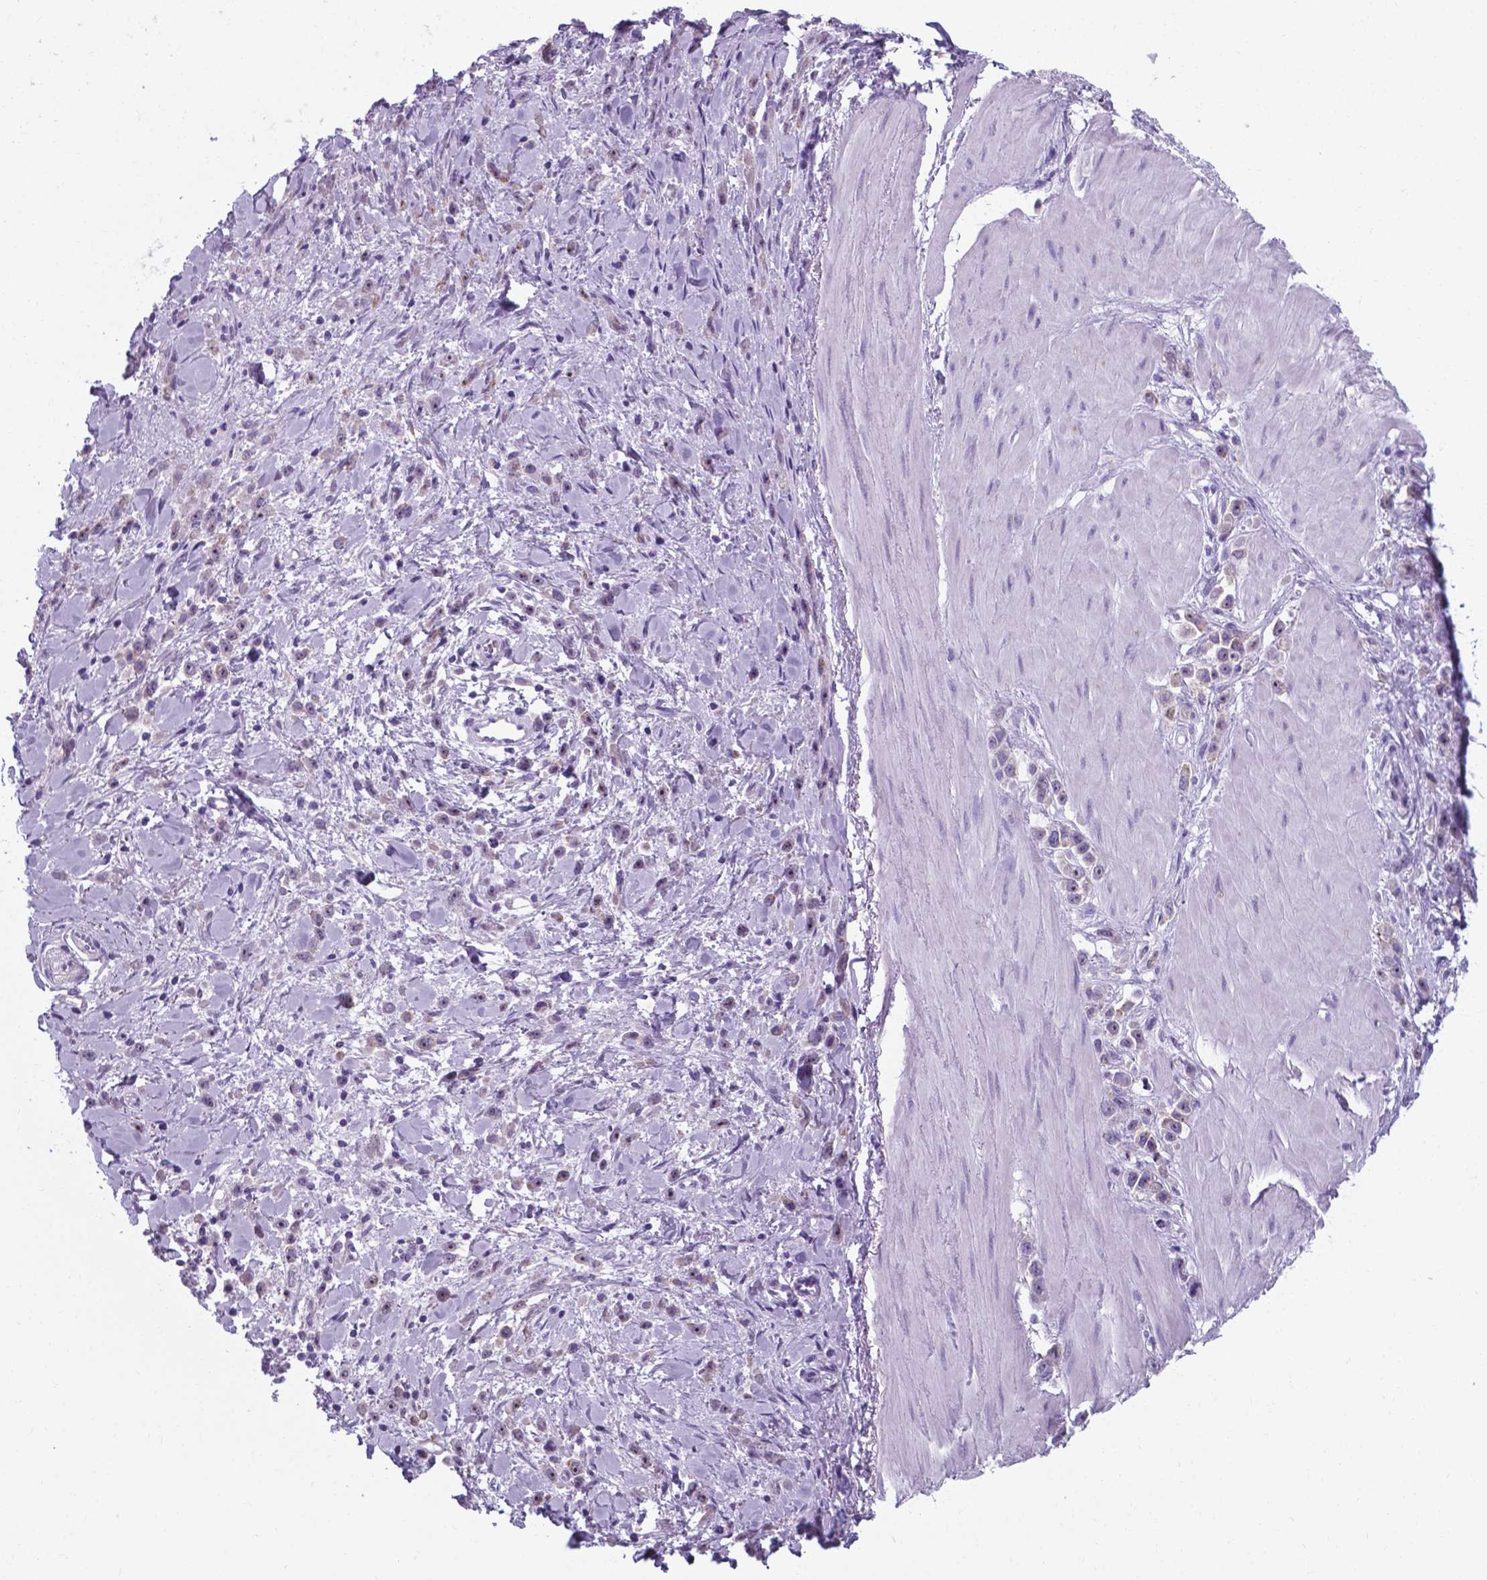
{"staining": {"intensity": "strong", "quantity": ">75%", "location": "cytoplasmic/membranous"}, "tissue": "stomach cancer", "cell_type": "Tumor cells", "image_type": "cancer", "snomed": [{"axis": "morphology", "description": "Adenocarcinoma, NOS"}, {"axis": "topography", "description": "Stomach"}], "caption": "A brown stain shows strong cytoplasmic/membranous expression of a protein in stomach cancer tumor cells.", "gene": "AP5B1", "patient": {"sex": "male", "age": 47}}